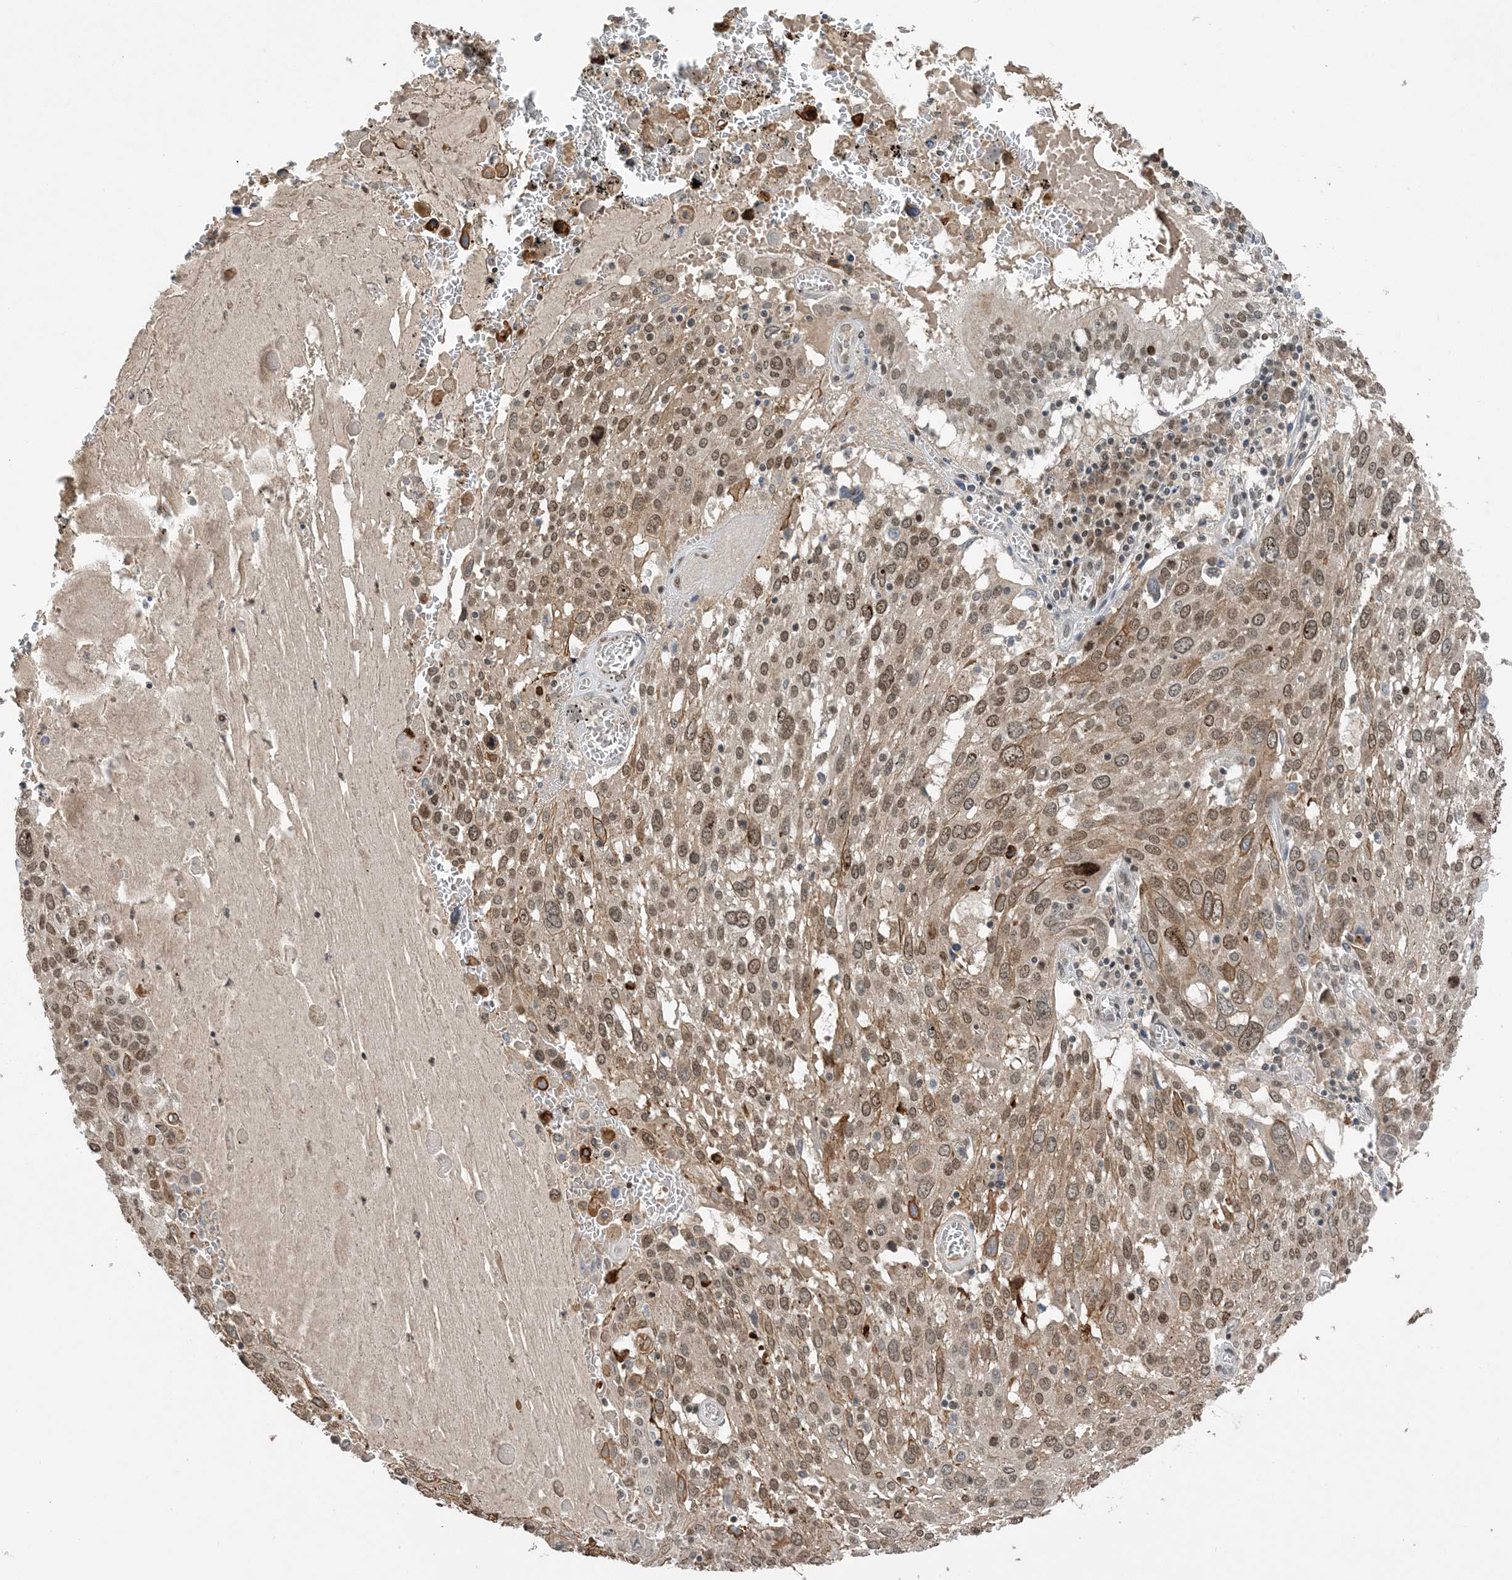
{"staining": {"intensity": "moderate", "quantity": ">75%", "location": "nuclear"}, "tissue": "lung cancer", "cell_type": "Tumor cells", "image_type": "cancer", "snomed": [{"axis": "morphology", "description": "Squamous cell carcinoma, NOS"}, {"axis": "topography", "description": "Lung"}], "caption": "Tumor cells exhibit medium levels of moderate nuclear expression in approximately >75% of cells in lung squamous cell carcinoma.", "gene": "ACYP2", "patient": {"sex": "male", "age": 65}}